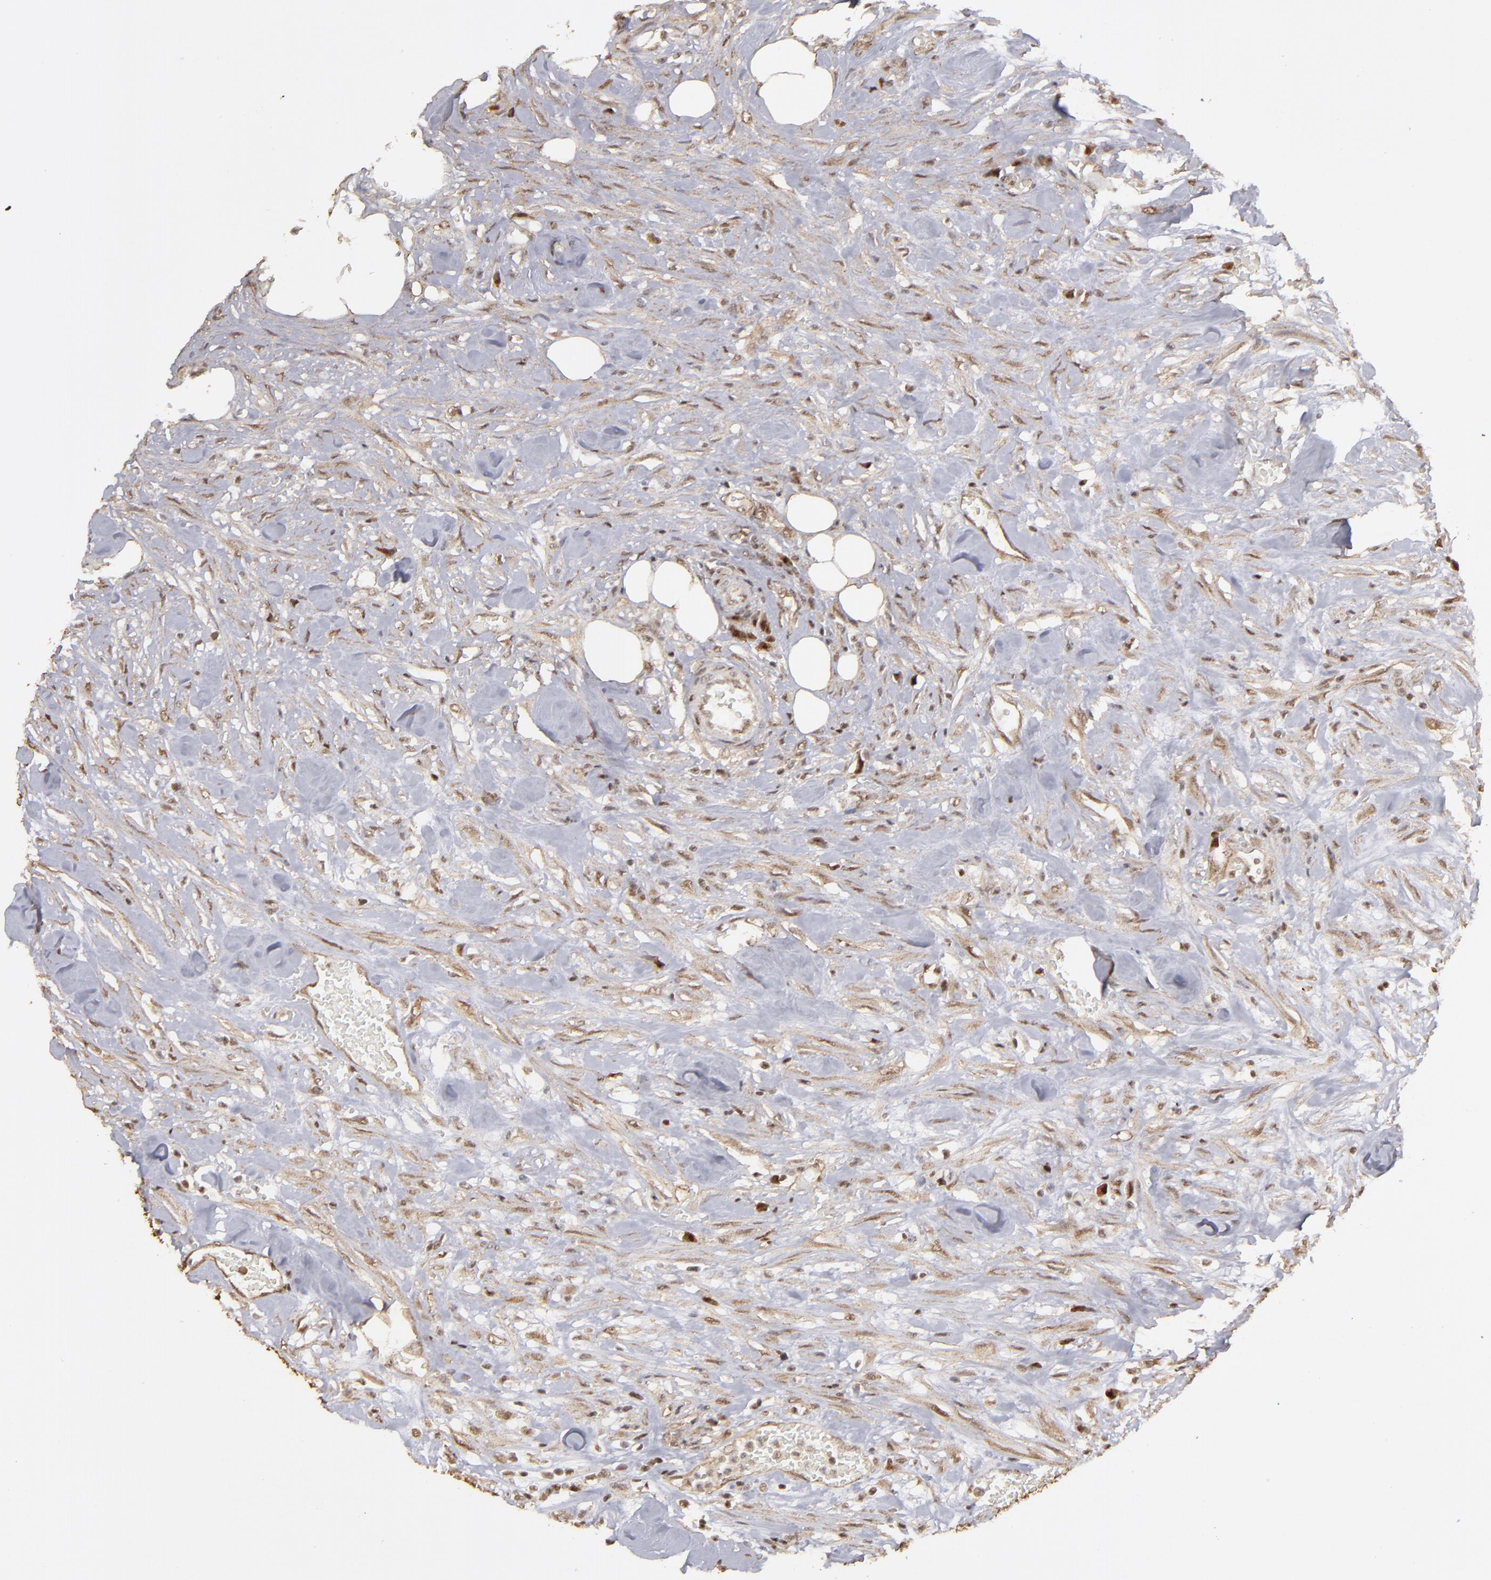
{"staining": {"intensity": "weak", "quantity": ">75%", "location": "cytoplasmic/membranous,nuclear"}, "tissue": "urothelial cancer", "cell_type": "Tumor cells", "image_type": "cancer", "snomed": [{"axis": "morphology", "description": "Urothelial carcinoma, High grade"}, {"axis": "topography", "description": "Urinary bladder"}], "caption": "Urothelial carcinoma (high-grade) tissue displays weak cytoplasmic/membranous and nuclear staining in approximately >75% of tumor cells (Brightfield microscopy of DAB IHC at high magnification).", "gene": "ARNT", "patient": {"sex": "male", "age": 74}}